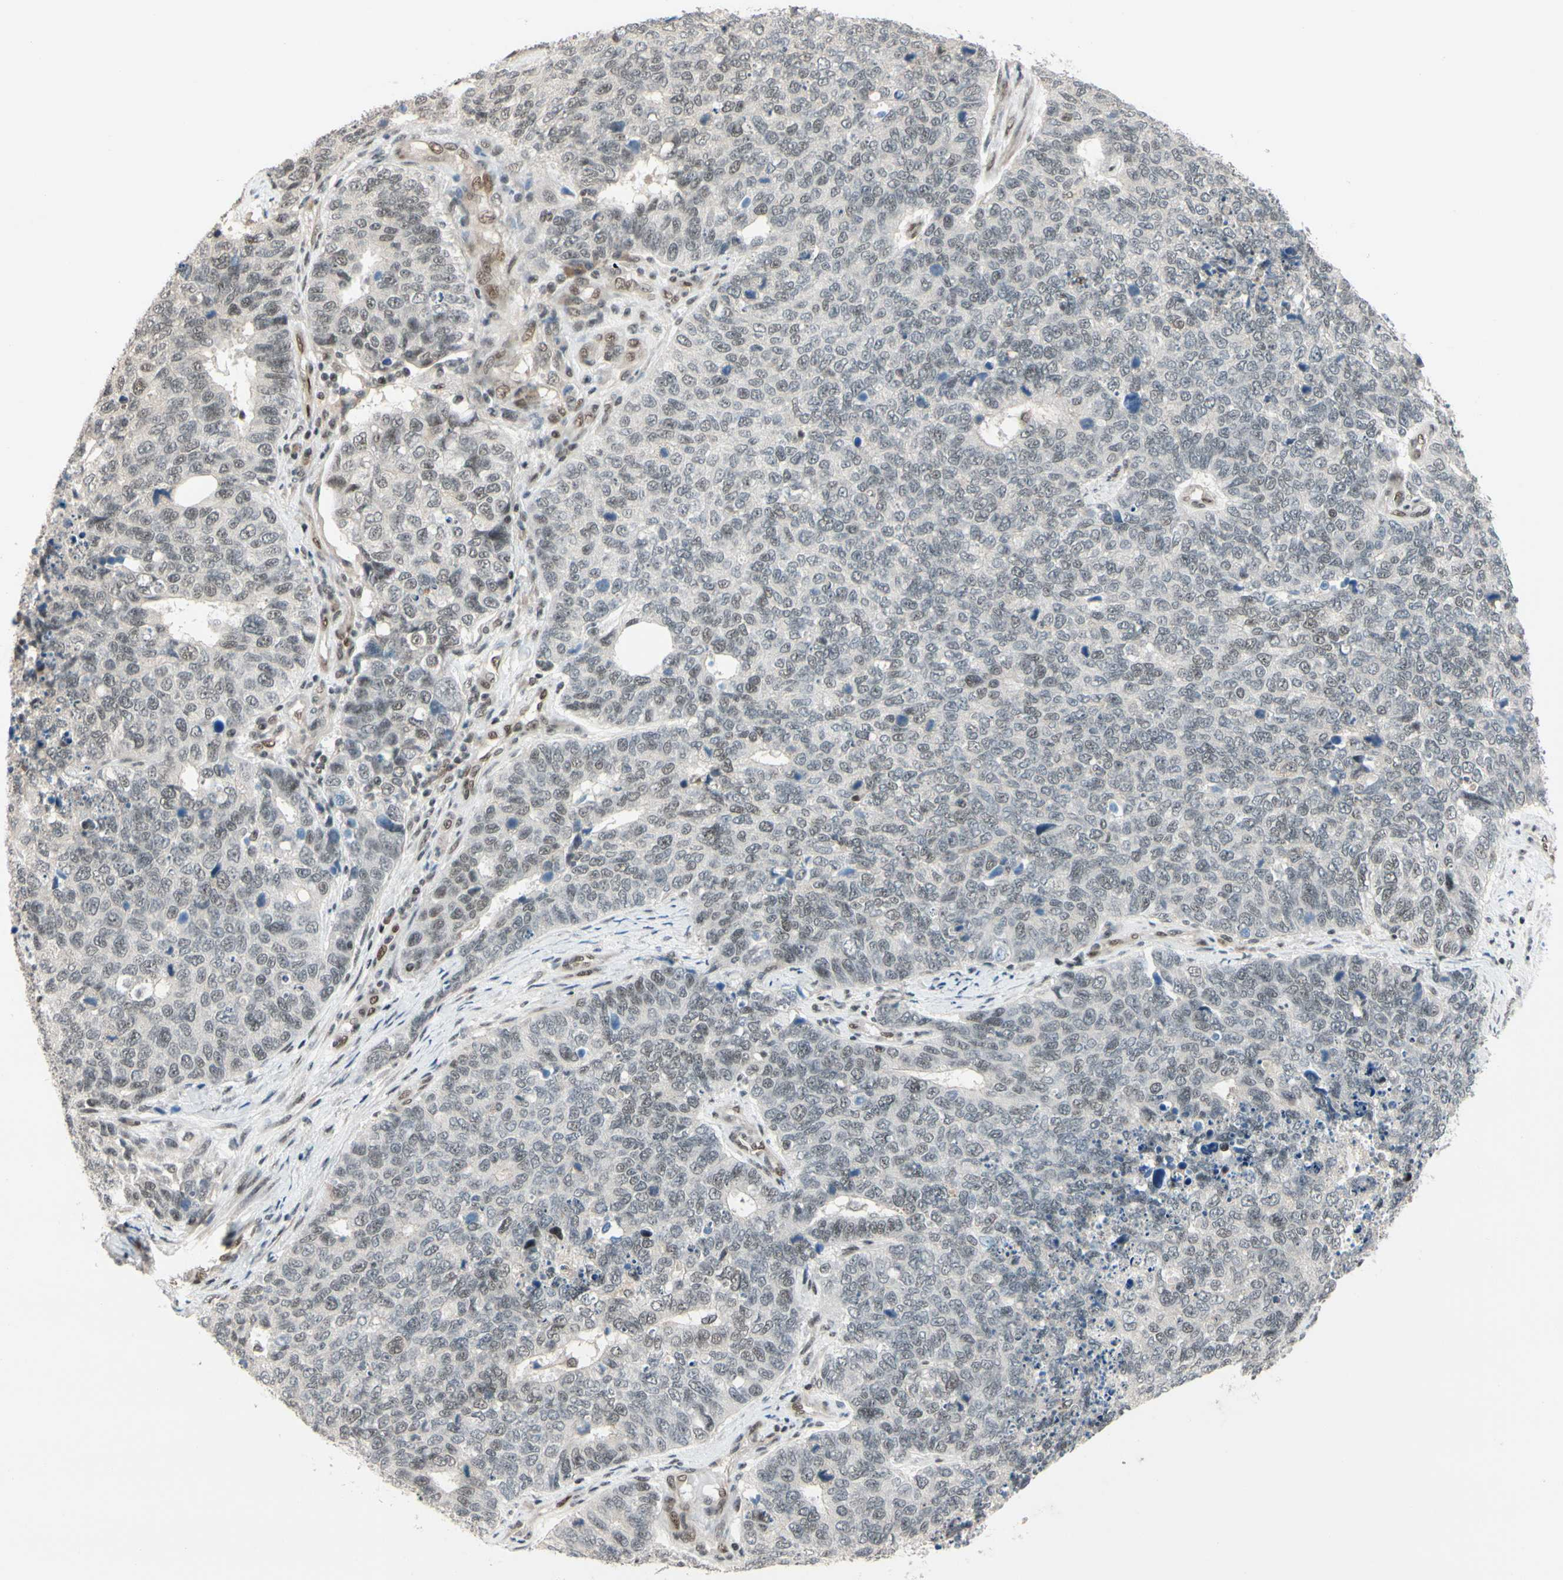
{"staining": {"intensity": "weak", "quantity": "<25%", "location": "nuclear"}, "tissue": "cervical cancer", "cell_type": "Tumor cells", "image_type": "cancer", "snomed": [{"axis": "morphology", "description": "Squamous cell carcinoma, NOS"}, {"axis": "topography", "description": "Cervix"}], "caption": "DAB (3,3'-diaminobenzidine) immunohistochemical staining of cervical squamous cell carcinoma exhibits no significant staining in tumor cells.", "gene": "TAF4", "patient": {"sex": "female", "age": 63}}